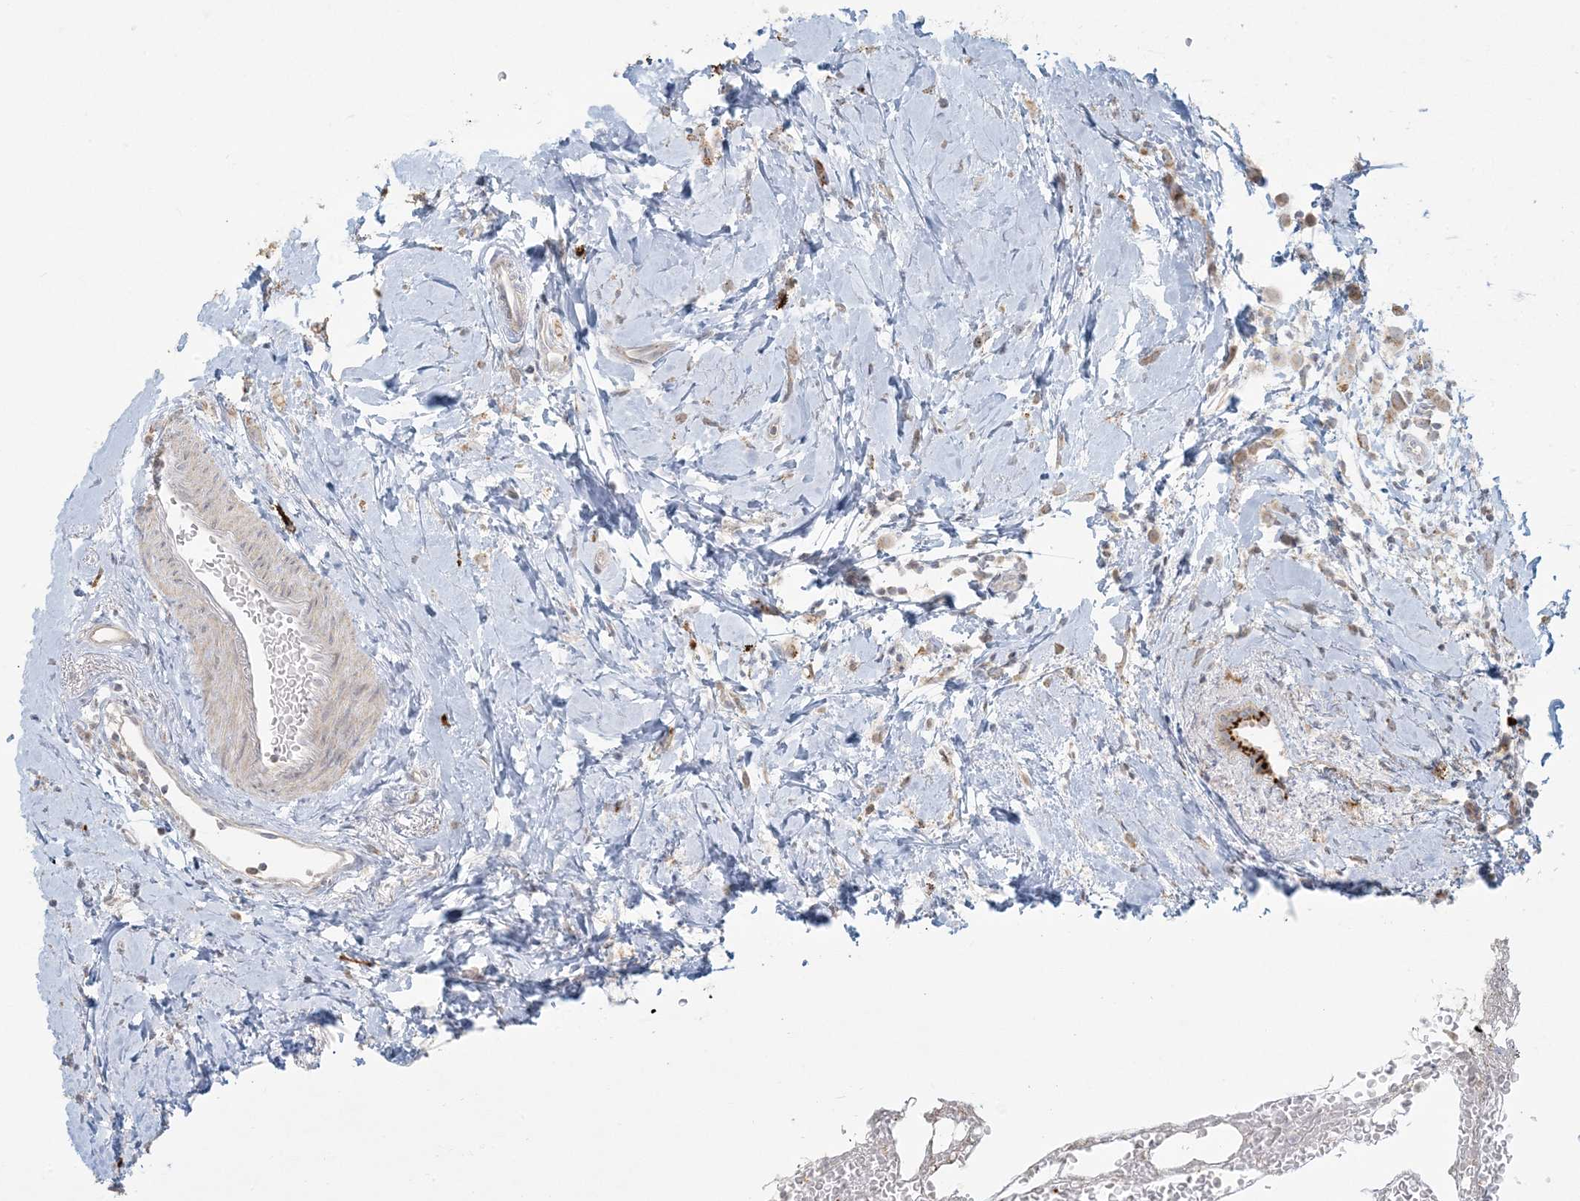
{"staining": {"intensity": "weak", "quantity": "<25%", "location": "cytoplasmic/membranous"}, "tissue": "breast cancer", "cell_type": "Tumor cells", "image_type": "cancer", "snomed": [{"axis": "morphology", "description": "Lobular carcinoma"}, {"axis": "topography", "description": "Breast"}], "caption": "IHC histopathology image of breast cancer (lobular carcinoma) stained for a protein (brown), which reveals no positivity in tumor cells.", "gene": "MCAT", "patient": {"sex": "female", "age": 47}}